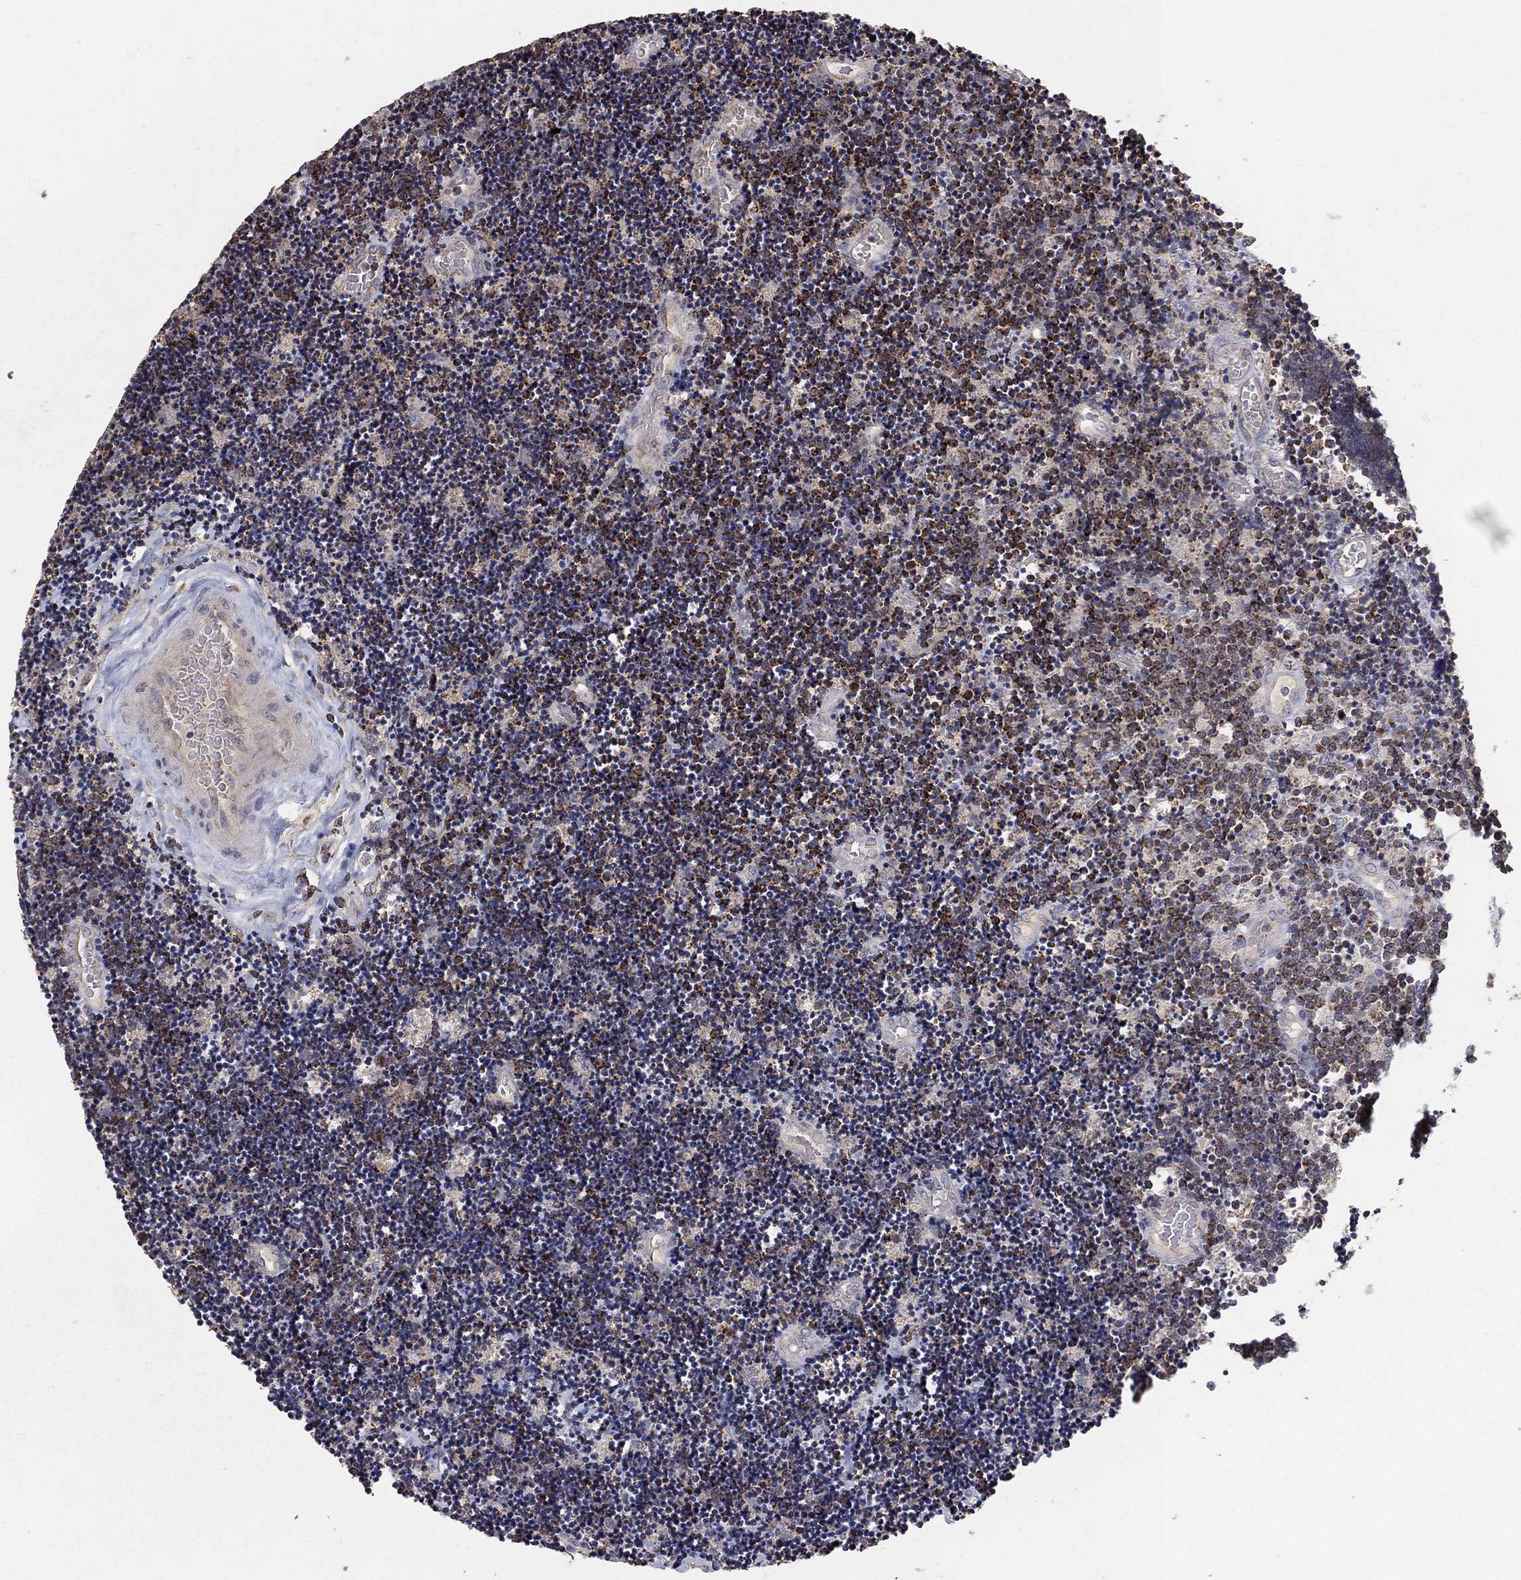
{"staining": {"intensity": "strong", "quantity": ">75%", "location": "cytoplasmic/membranous"}, "tissue": "lymphoma", "cell_type": "Tumor cells", "image_type": "cancer", "snomed": [{"axis": "morphology", "description": "Malignant lymphoma, non-Hodgkin's type, Low grade"}, {"axis": "topography", "description": "Brain"}], "caption": "An image of lymphoma stained for a protein reveals strong cytoplasmic/membranous brown staining in tumor cells.", "gene": "GPSM1", "patient": {"sex": "female", "age": 66}}